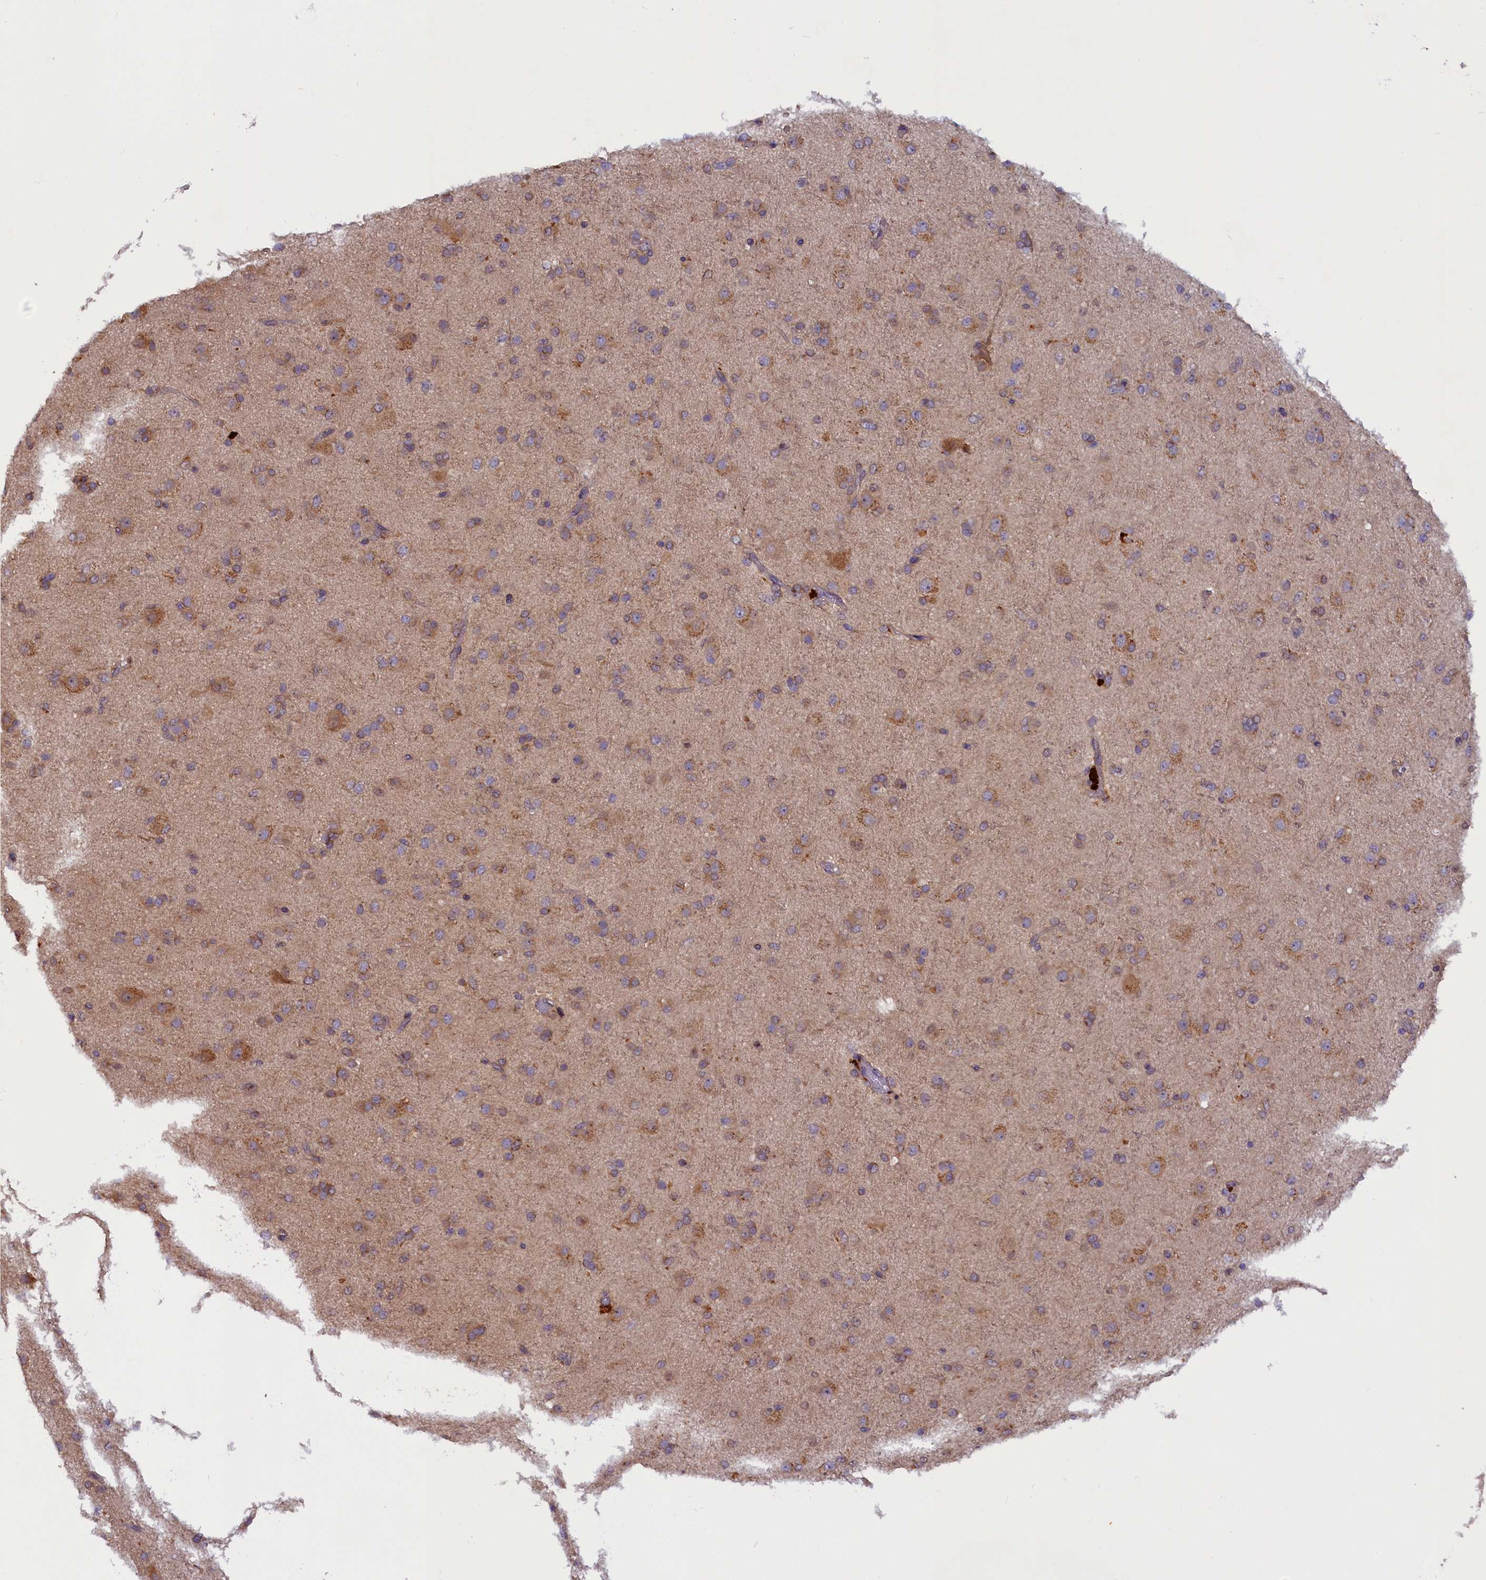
{"staining": {"intensity": "weak", "quantity": "<25%", "location": "cytoplasmic/membranous"}, "tissue": "glioma", "cell_type": "Tumor cells", "image_type": "cancer", "snomed": [{"axis": "morphology", "description": "Glioma, malignant, Low grade"}, {"axis": "topography", "description": "Brain"}], "caption": "Immunohistochemical staining of malignant glioma (low-grade) shows no significant expression in tumor cells. Brightfield microscopy of IHC stained with DAB (brown) and hematoxylin (blue), captured at high magnification.", "gene": "CCDC9B", "patient": {"sex": "male", "age": 65}}